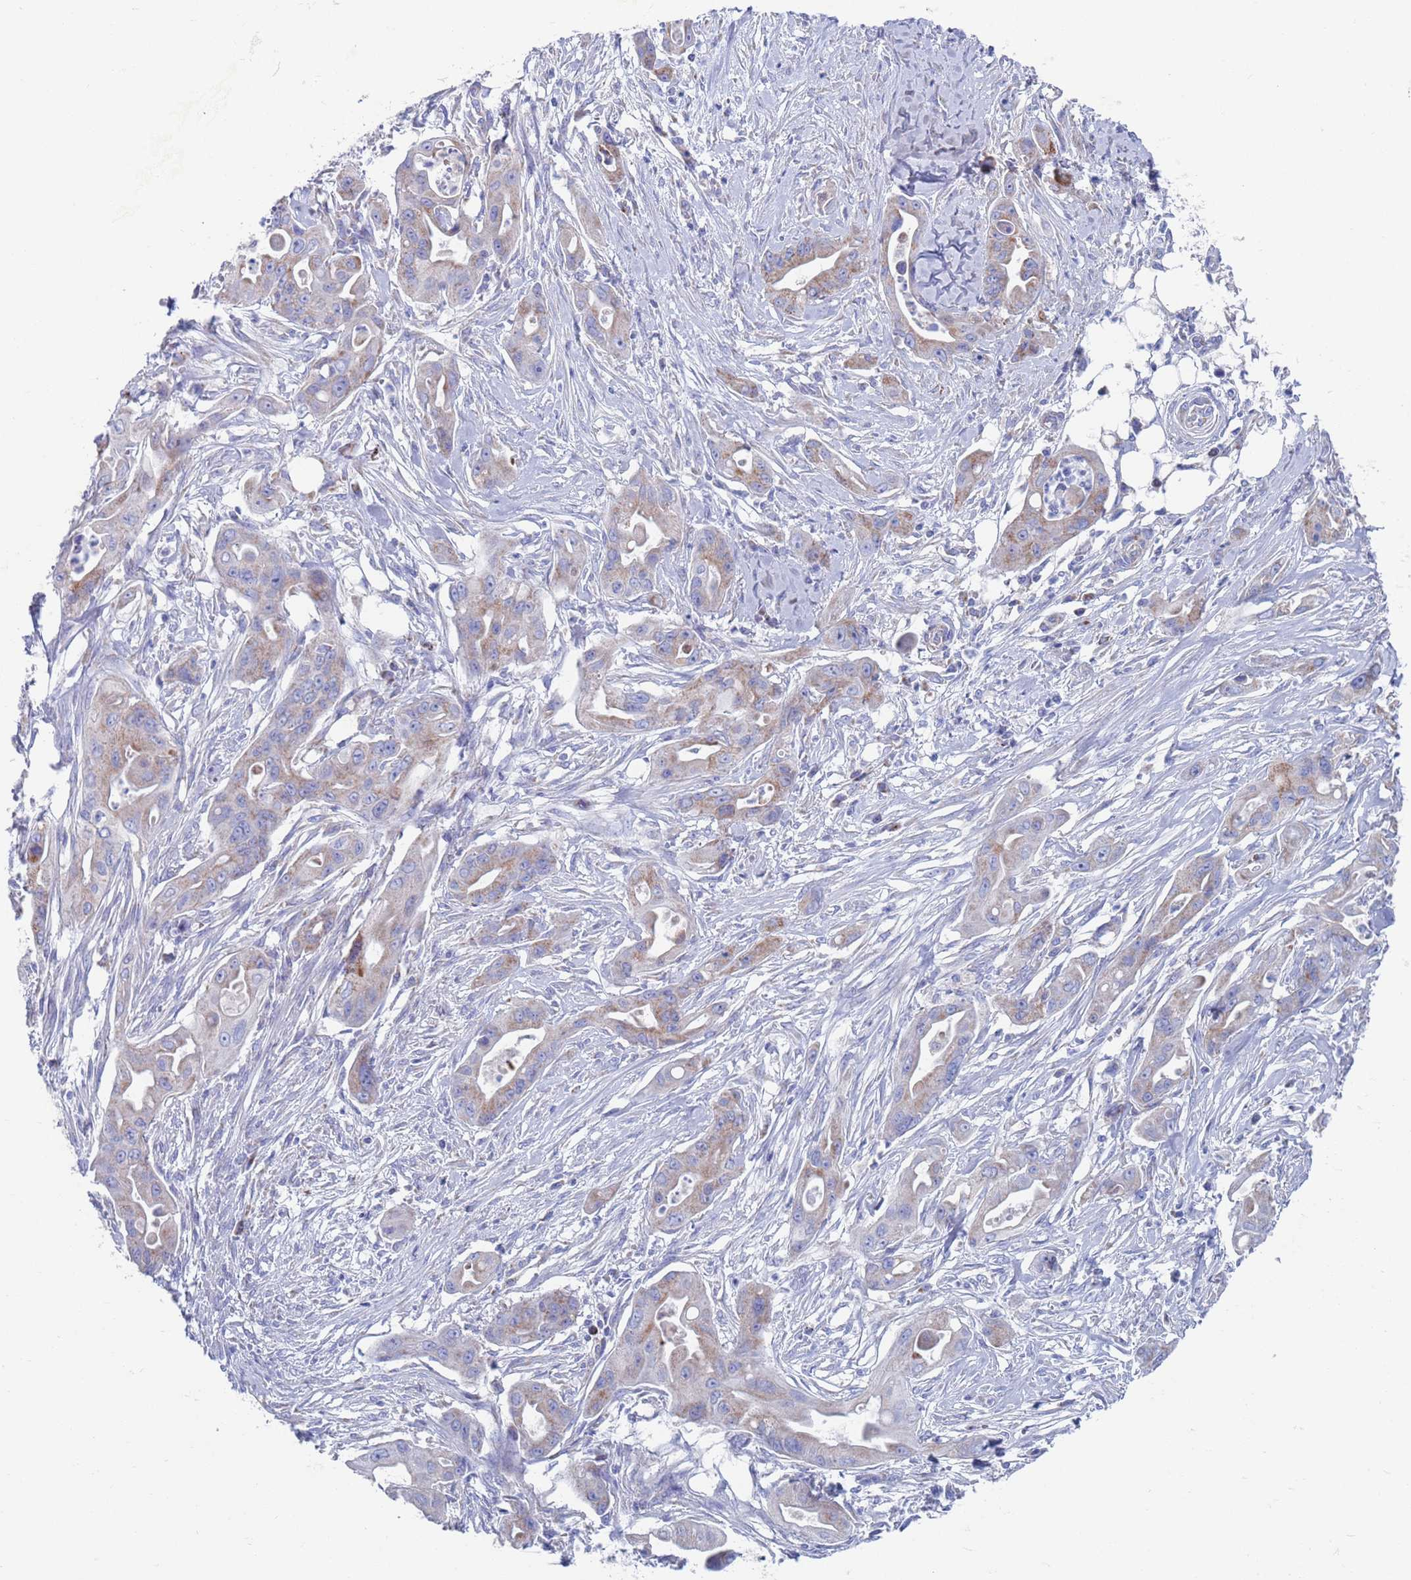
{"staining": {"intensity": "weak", "quantity": "<25%", "location": "cytoplasmic/membranous"}, "tissue": "ovarian cancer", "cell_type": "Tumor cells", "image_type": "cancer", "snomed": [{"axis": "morphology", "description": "Cystadenocarcinoma, mucinous, NOS"}, {"axis": "topography", "description": "Ovary"}], "caption": "Tumor cells are negative for protein expression in human mucinous cystadenocarcinoma (ovarian).", "gene": "MRPL22", "patient": {"sex": "female", "age": 70}}